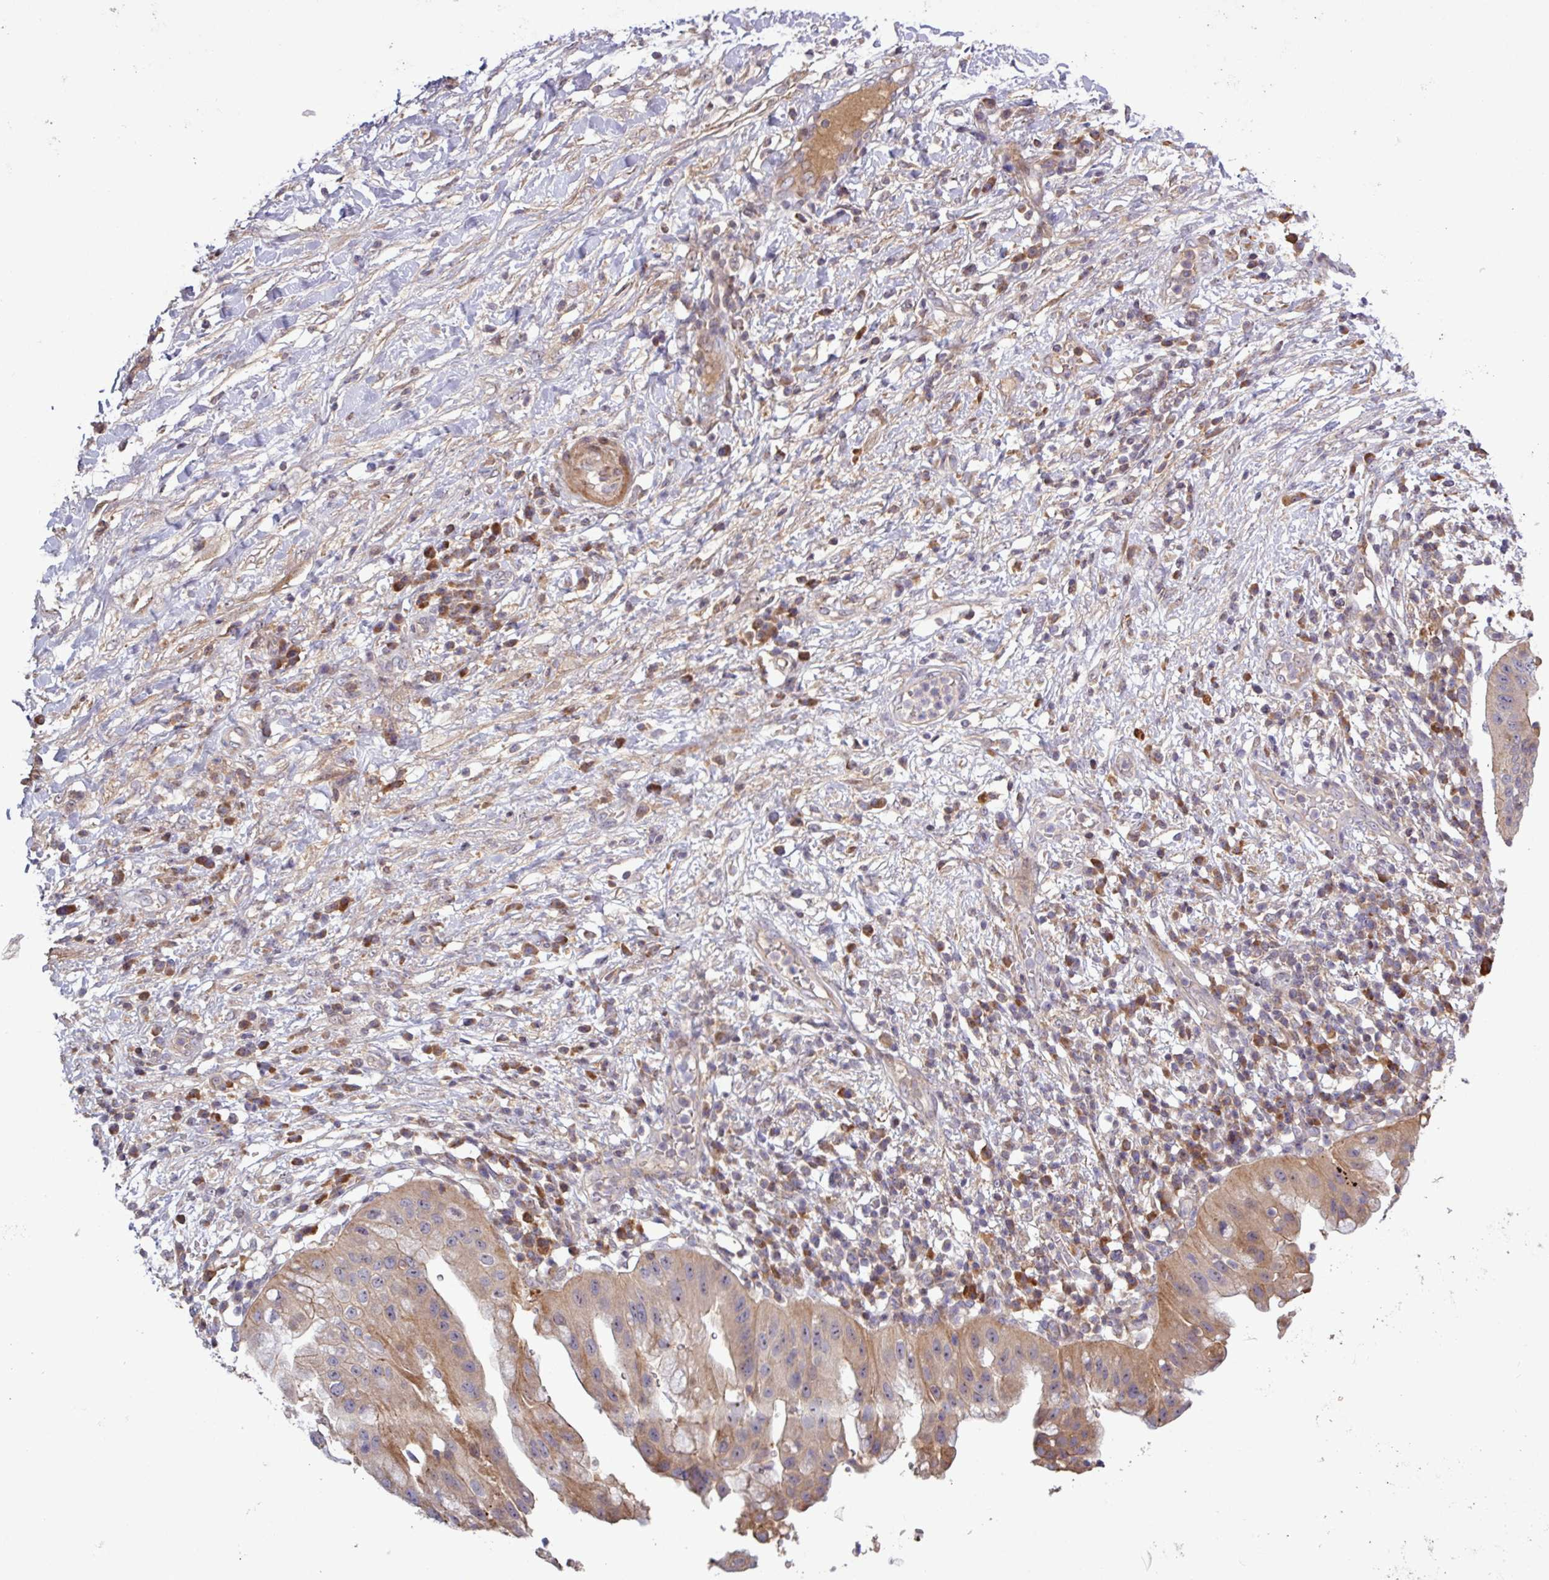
{"staining": {"intensity": "moderate", "quantity": "25%-75%", "location": "cytoplasmic/membranous"}, "tissue": "pancreatic cancer", "cell_type": "Tumor cells", "image_type": "cancer", "snomed": [{"axis": "morphology", "description": "Adenocarcinoma, NOS"}, {"axis": "topography", "description": "Pancreas"}], "caption": "A micrograph showing moderate cytoplasmic/membranous positivity in approximately 25%-75% of tumor cells in adenocarcinoma (pancreatic), as visualized by brown immunohistochemical staining.", "gene": "TNFSF12", "patient": {"sex": "male", "age": 68}}